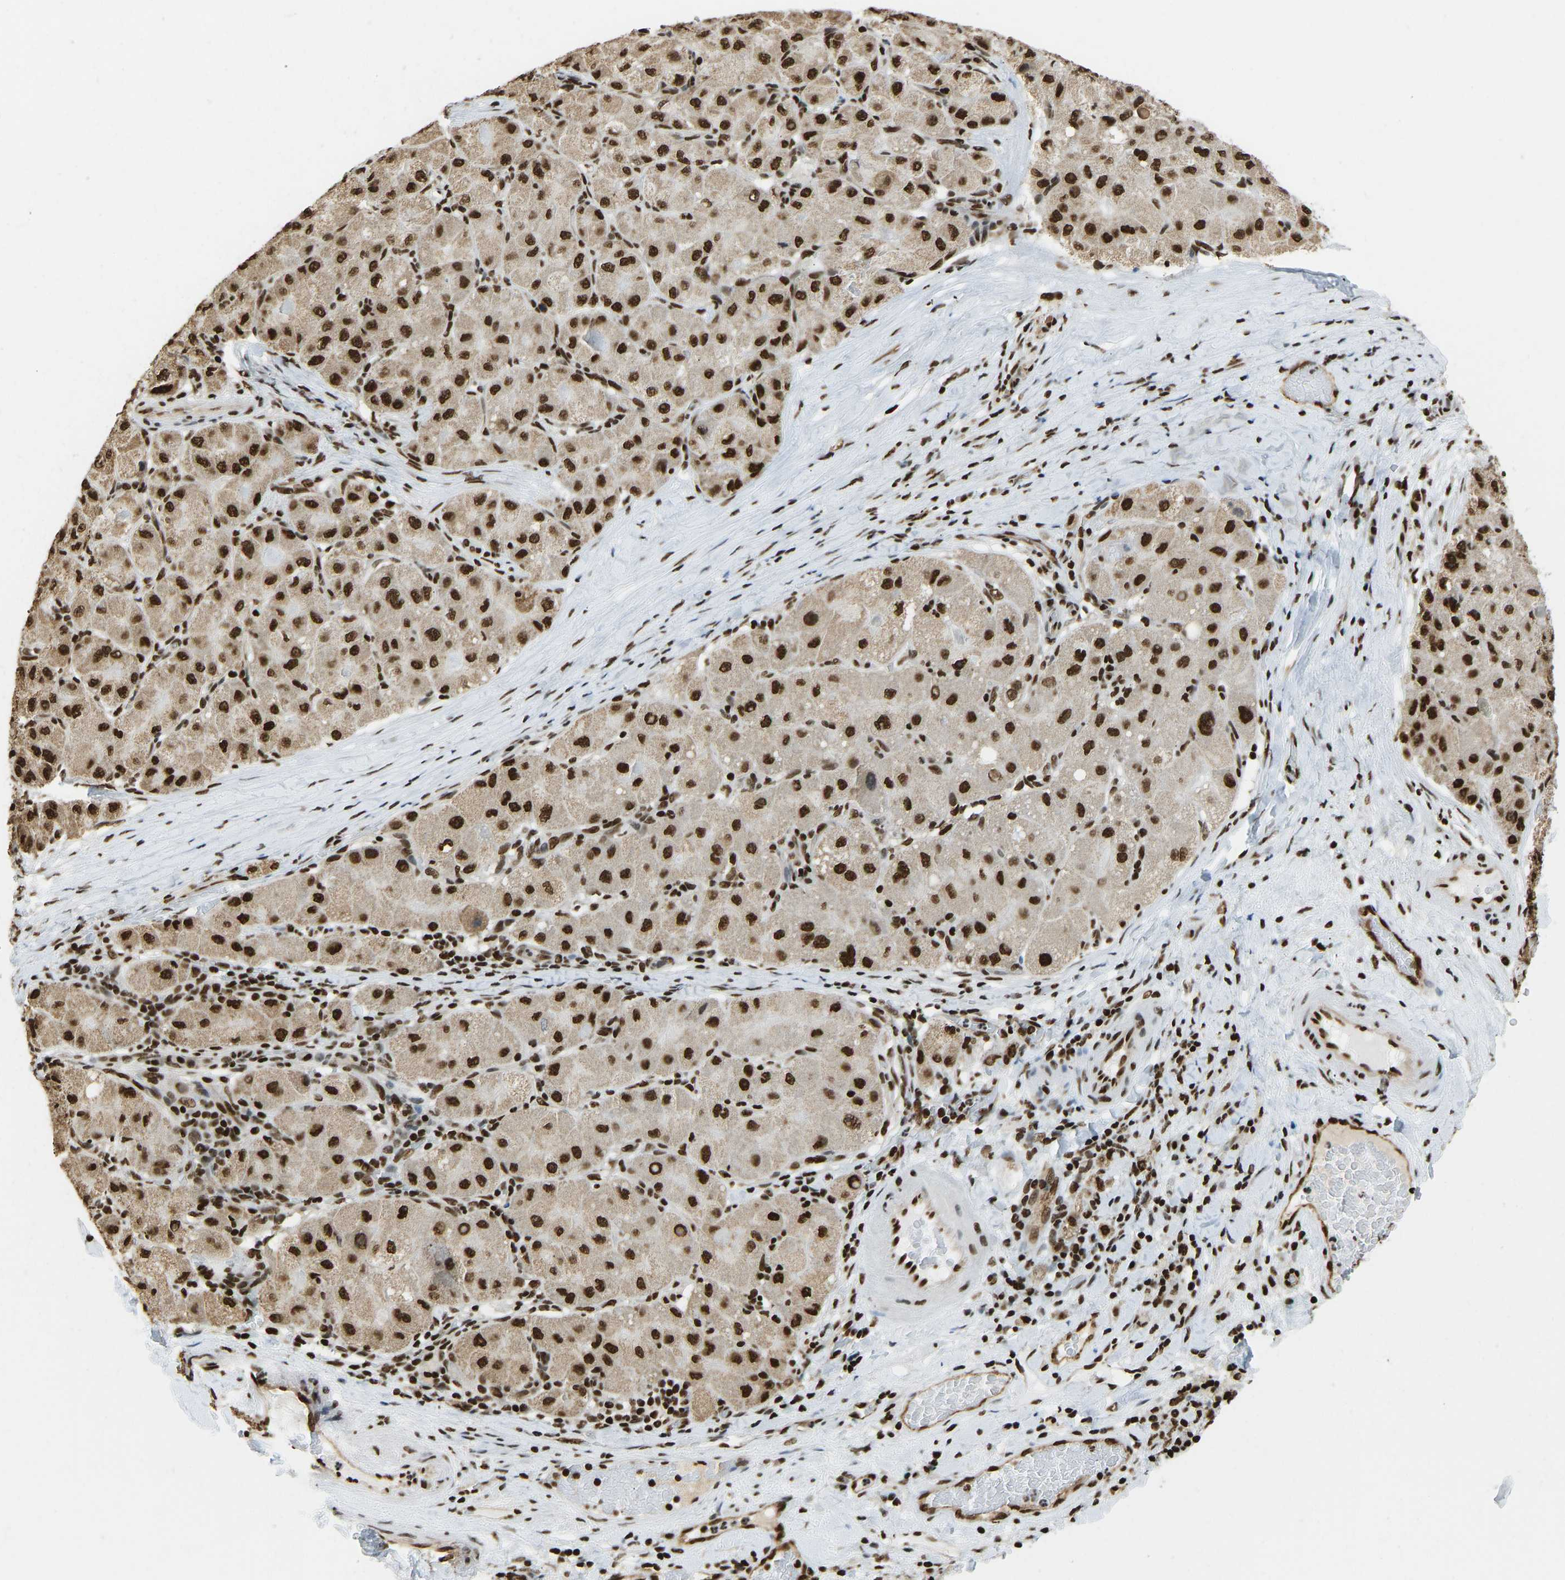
{"staining": {"intensity": "strong", "quantity": ">75%", "location": "nuclear"}, "tissue": "liver cancer", "cell_type": "Tumor cells", "image_type": "cancer", "snomed": [{"axis": "morphology", "description": "Carcinoma, Hepatocellular, NOS"}, {"axis": "topography", "description": "Liver"}], "caption": "The immunohistochemical stain highlights strong nuclear expression in tumor cells of liver hepatocellular carcinoma tissue.", "gene": "ZSCAN20", "patient": {"sex": "male", "age": 80}}